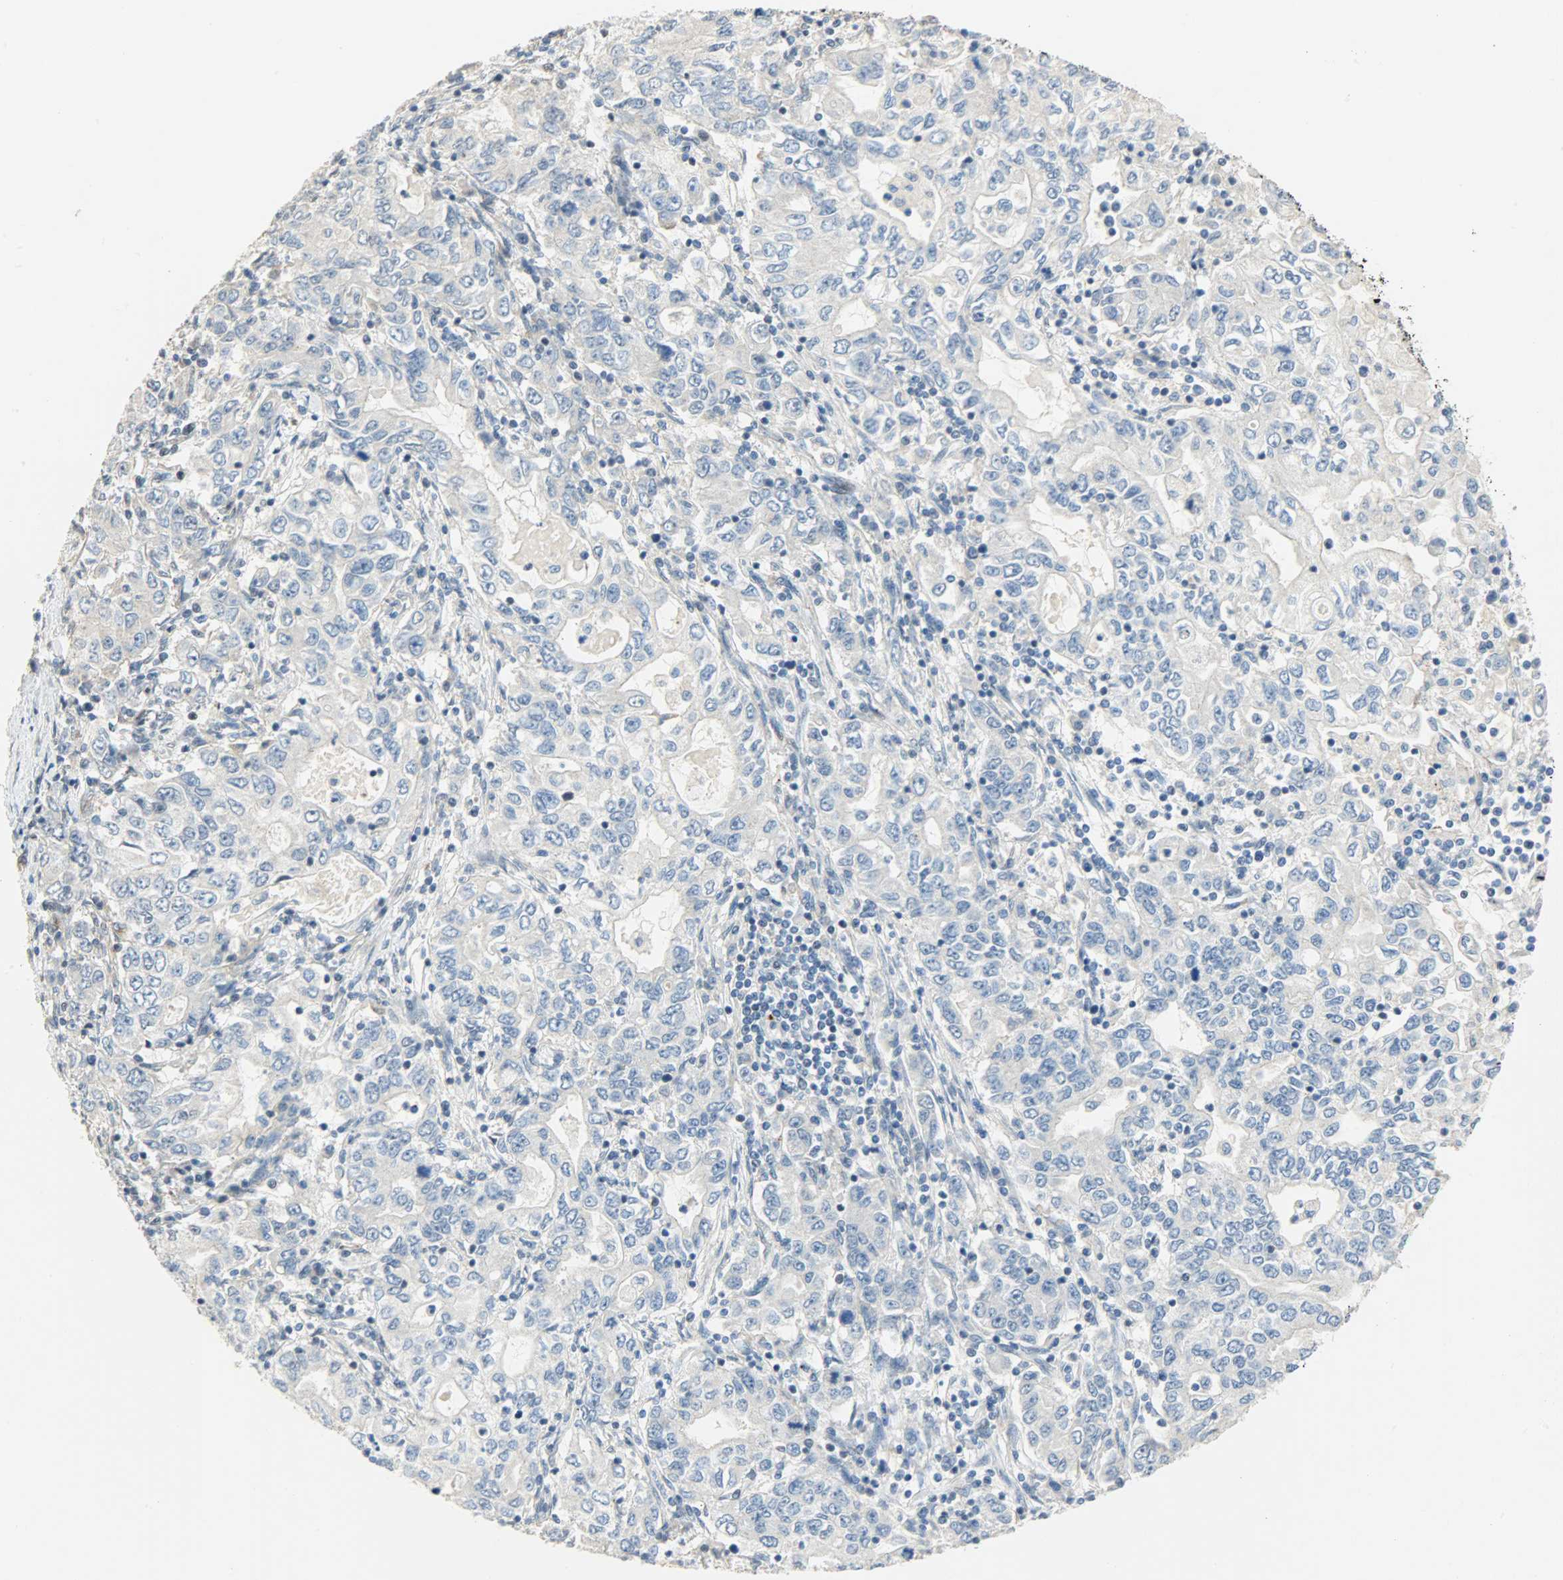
{"staining": {"intensity": "negative", "quantity": "none", "location": "none"}, "tissue": "stomach cancer", "cell_type": "Tumor cells", "image_type": "cancer", "snomed": [{"axis": "morphology", "description": "Adenocarcinoma, NOS"}, {"axis": "topography", "description": "Stomach, lower"}], "caption": "Immunohistochemistry (IHC) photomicrograph of neoplastic tissue: stomach adenocarcinoma stained with DAB (3,3'-diaminobenzidine) demonstrates no significant protein positivity in tumor cells.", "gene": "GIT2", "patient": {"sex": "female", "age": 72}}